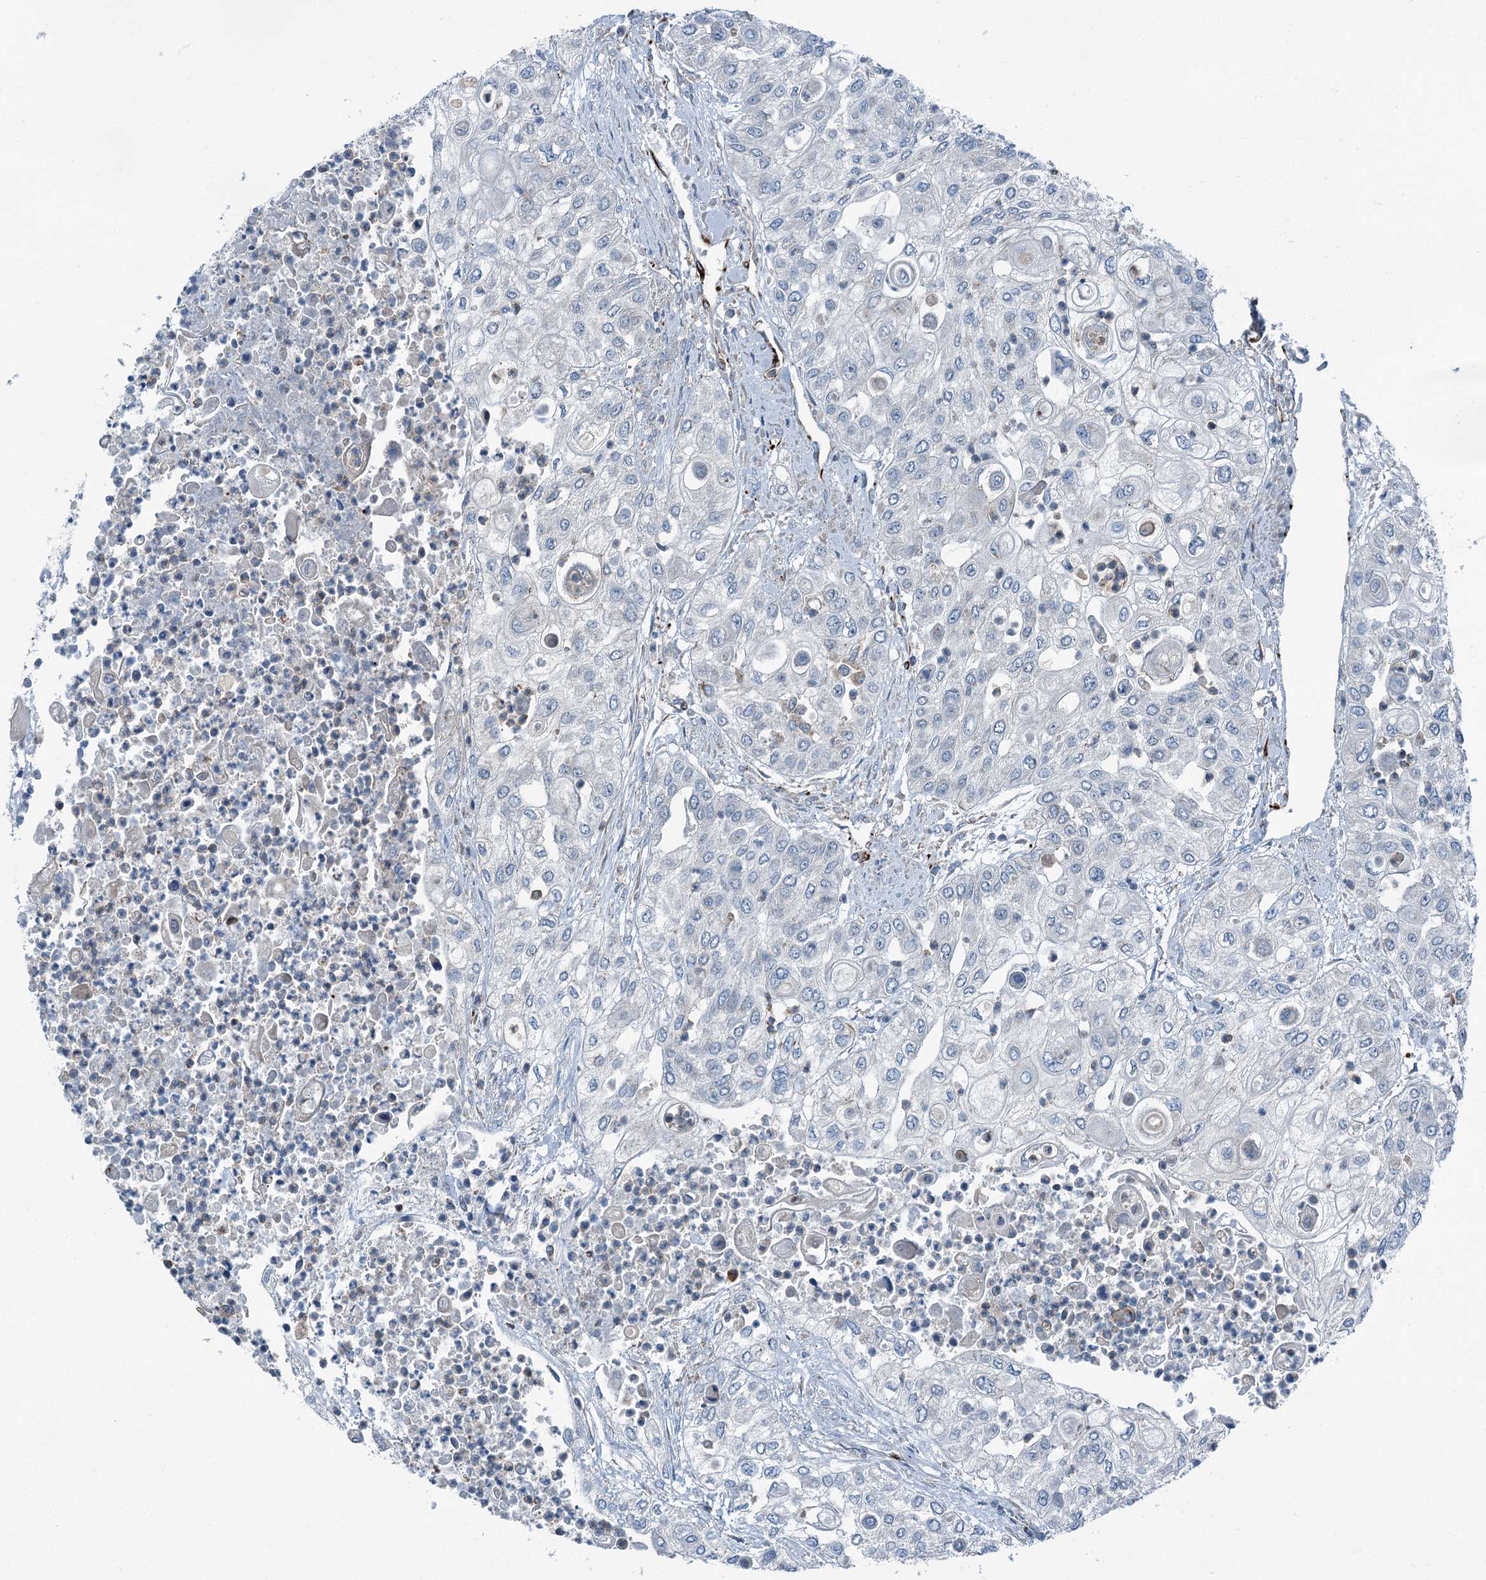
{"staining": {"intensity": "negative", "quantity": "none", "location": "none"}, "tissue": "urothelial cancer", "cell_type": "Tumor cells", "image_type": "cancer", "snomed": [{"axis": "morphology", "description": "Urothelial carcinoma, High grade"}, {"axis": "topography", "description": "Urinary bladder"}], "caption": "Urothelial carcinoma (high-grade) stained for a protein using immunohistochemistry displays no positivity tumor cells.", "gene": "AXL", "patient": {"sex": "female", "age": 79}}